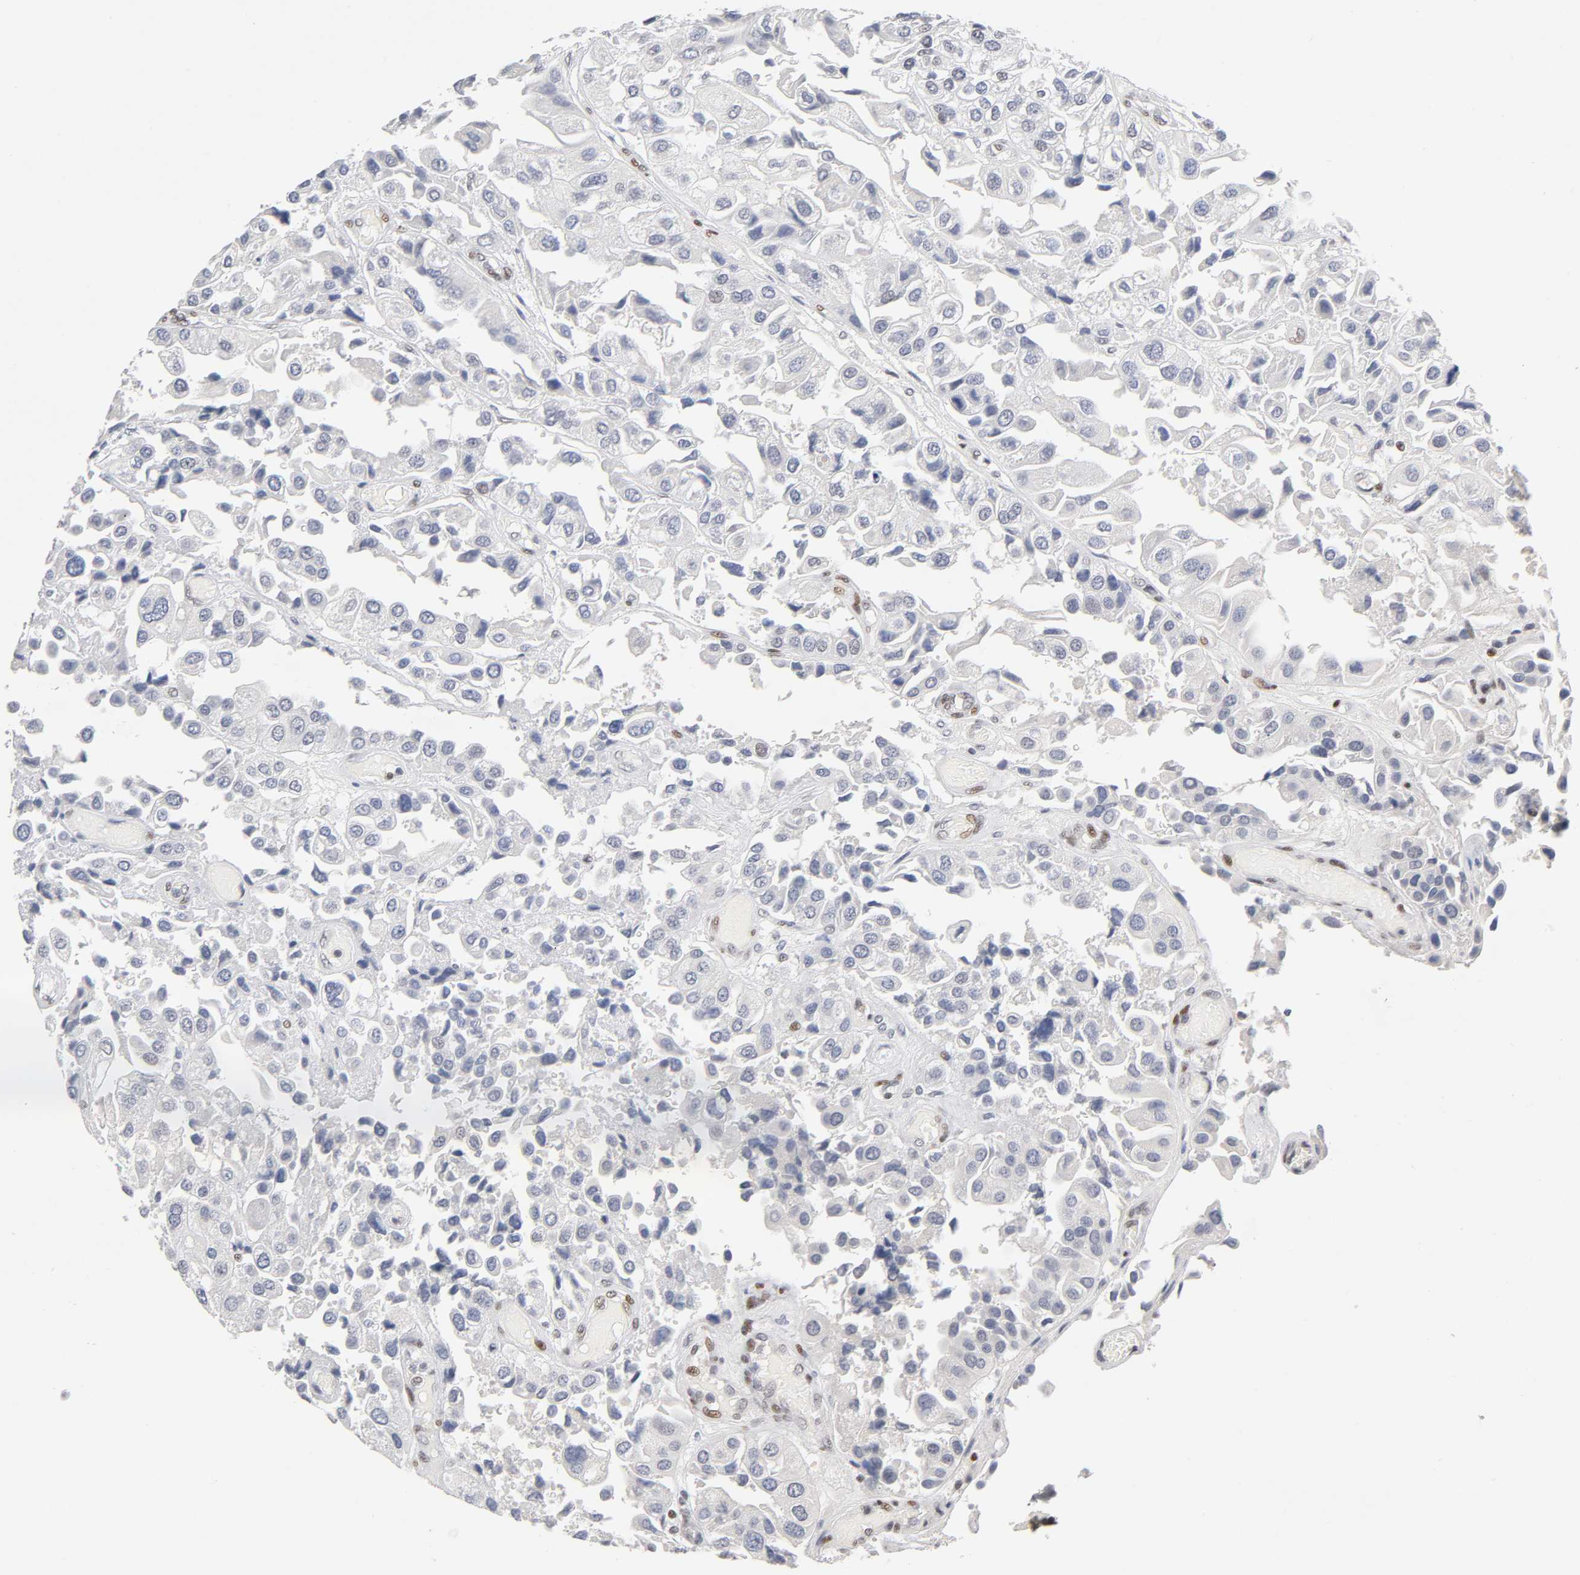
{"staining": {"intensity": "negative", "quantity": "none", "location": "none"}, "tissue": "urothelial cancer", "cell_type": "Tumor cells", "image_type": "cancer", "snomed": [{"axis": "morphology", "description": "Urothelial carcinoma, High grade"}, {"axis": "topography", "description": "Urinary bladder"}], "caption": "The histopathology image demonstrates no staining of tumor cells in urothelial cancer.", "gene": "SP3", "patient": {"sex": "female", "age": 64}}